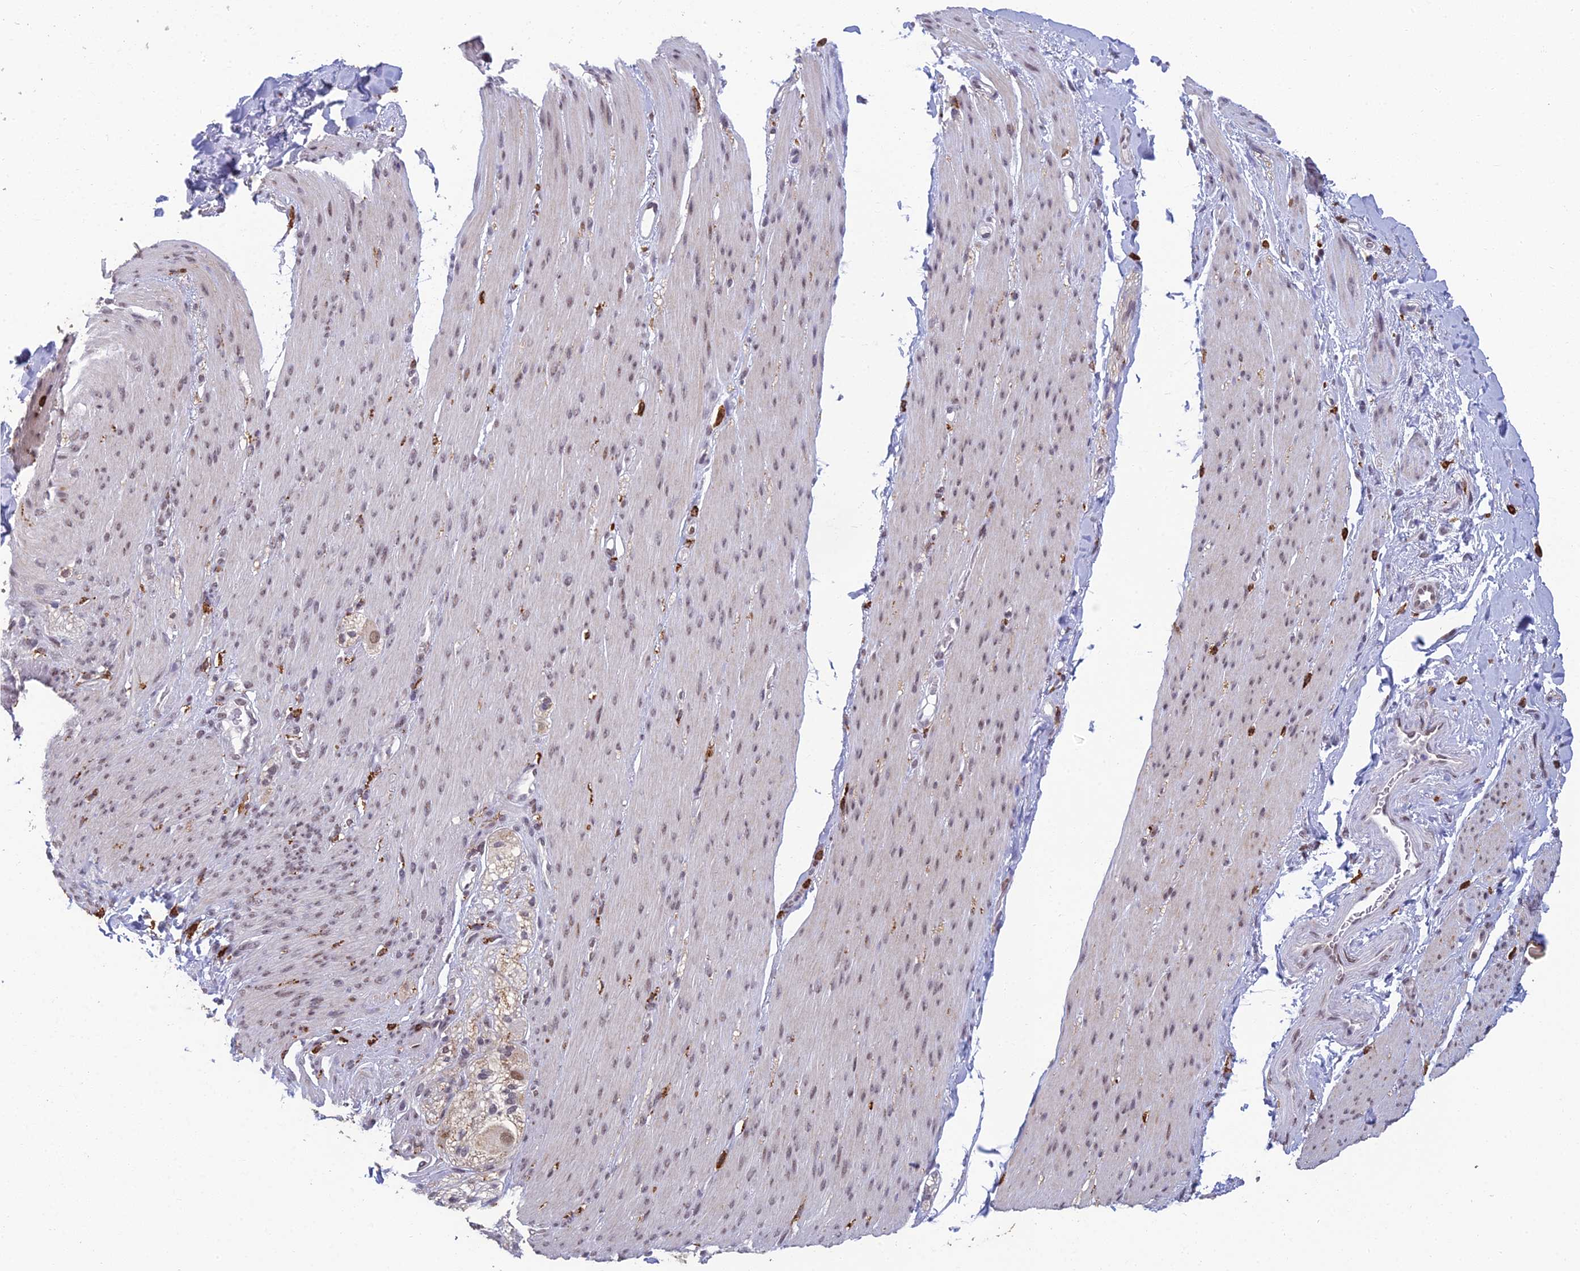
{"staining": {"intensity": "moderate", "quantity": "<25%", "location": "nuclear"}, "tissue": "adipose tissue", "cell_type": "Adipocytes", "image_type": "normal", "snomed": [{"axis": "morphology", "description": "Normal tissue, NOS"}, {"axis": "topography", "description": "Colon"}, {"axis": "topography", "description": "Peripheral nerve tissue"}], "caption": "Approximately <25% of adipocytes in benign adipose tissue reveal moderate nuclear protein positivity as visualized by brown immunohistochemical staining.", "gene": "ABHD17A", "patient": {"sex": "female", "age": 61}}